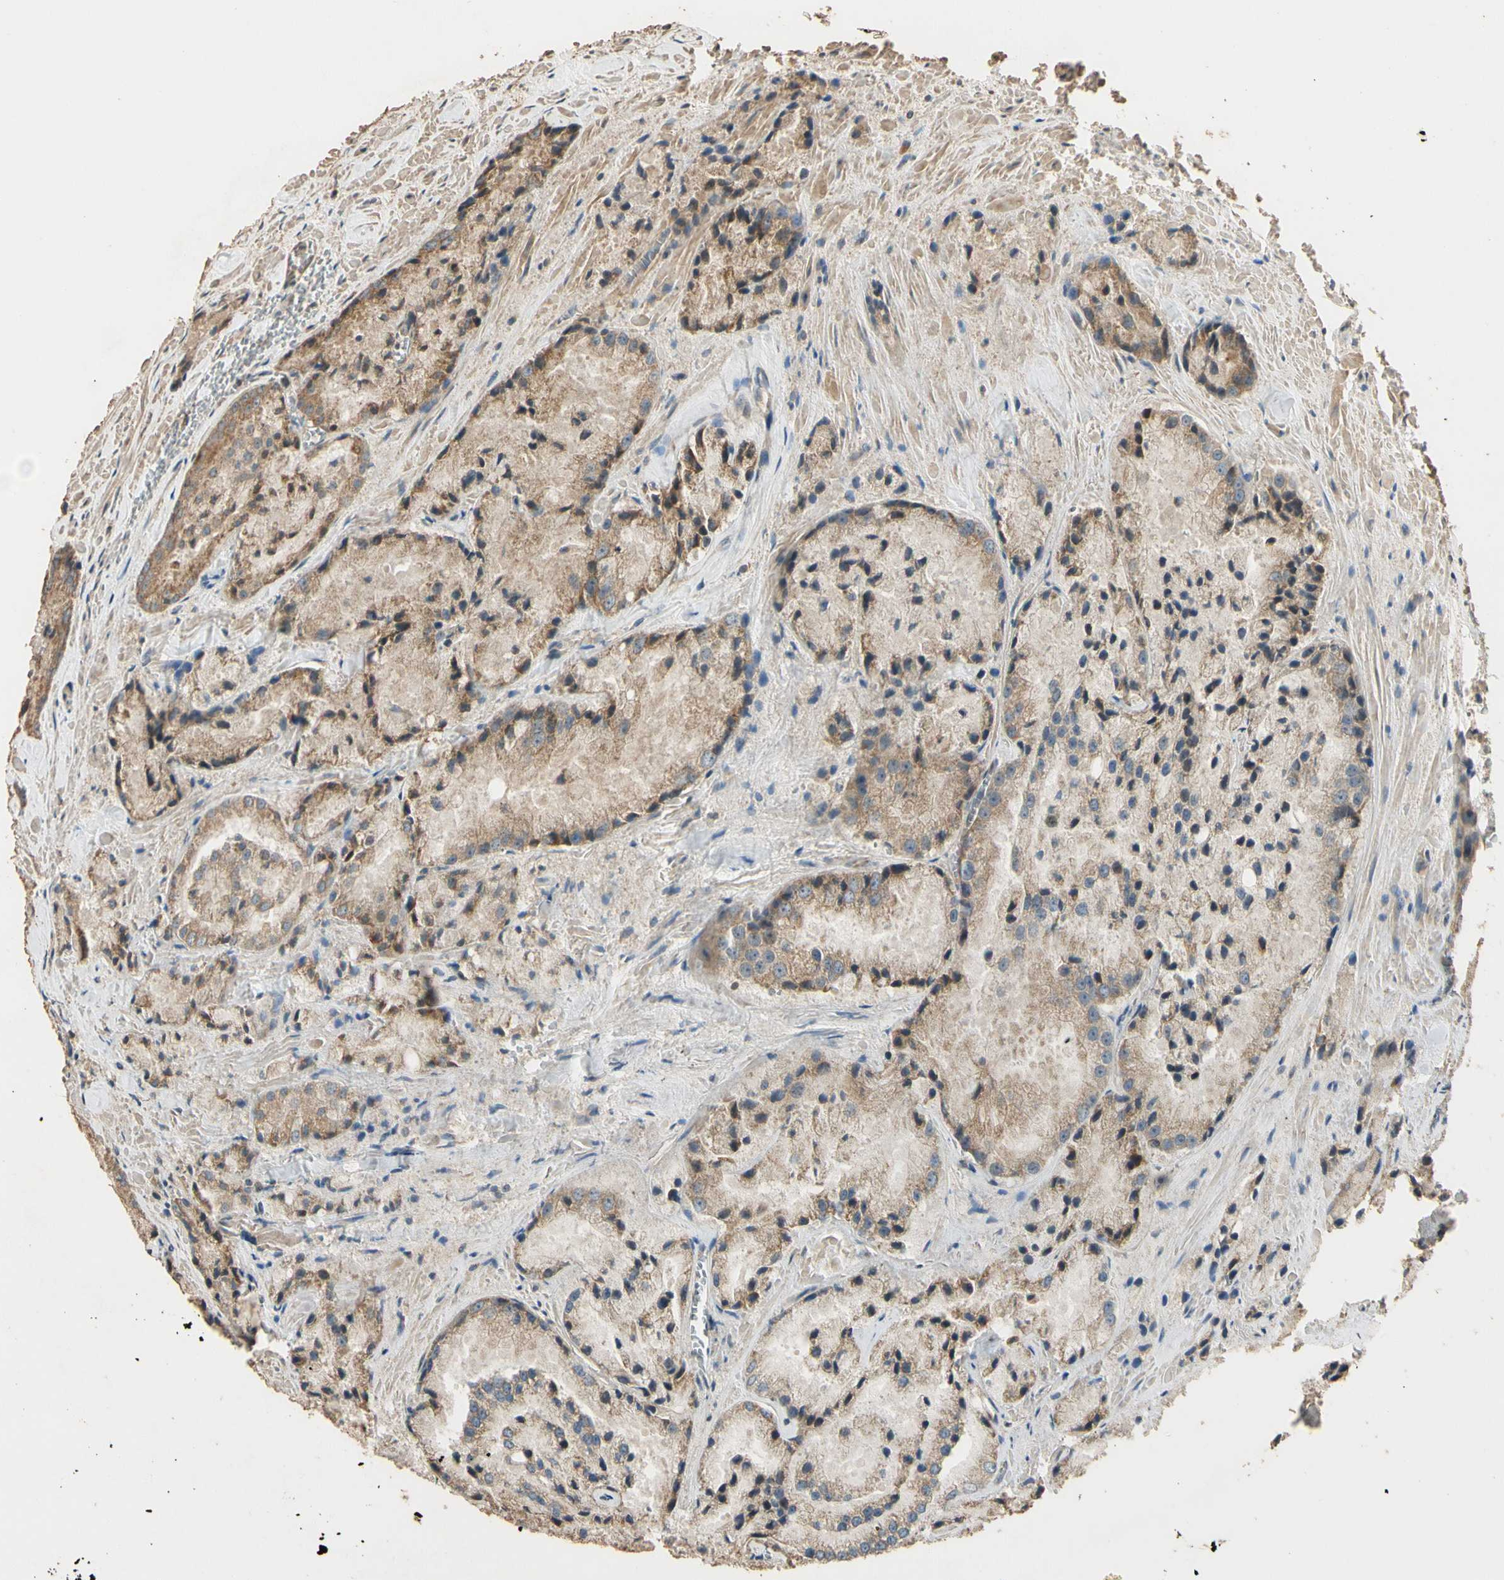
{"staining": {"intensity": "weak", "quantity": ">75%", "location": "cytoplasmic/membranous"}, "tissue": "prostate cancer", "cell_type": "Tumor cells", "image_type": "cancer", "snomed": [{"axis": "morphology", "description": "Adenocarcinoma, Low grade"}, {"axis": "topography", "description": "Prostate"}], "caption": "Prostate cancer stained for a protein (brown) demonstrates weak cytoplasmic/membranous positive staining in approximately >75% of tumor cells.", "gene": "STX18", "patient": {"sex": "male", "age": 64}}